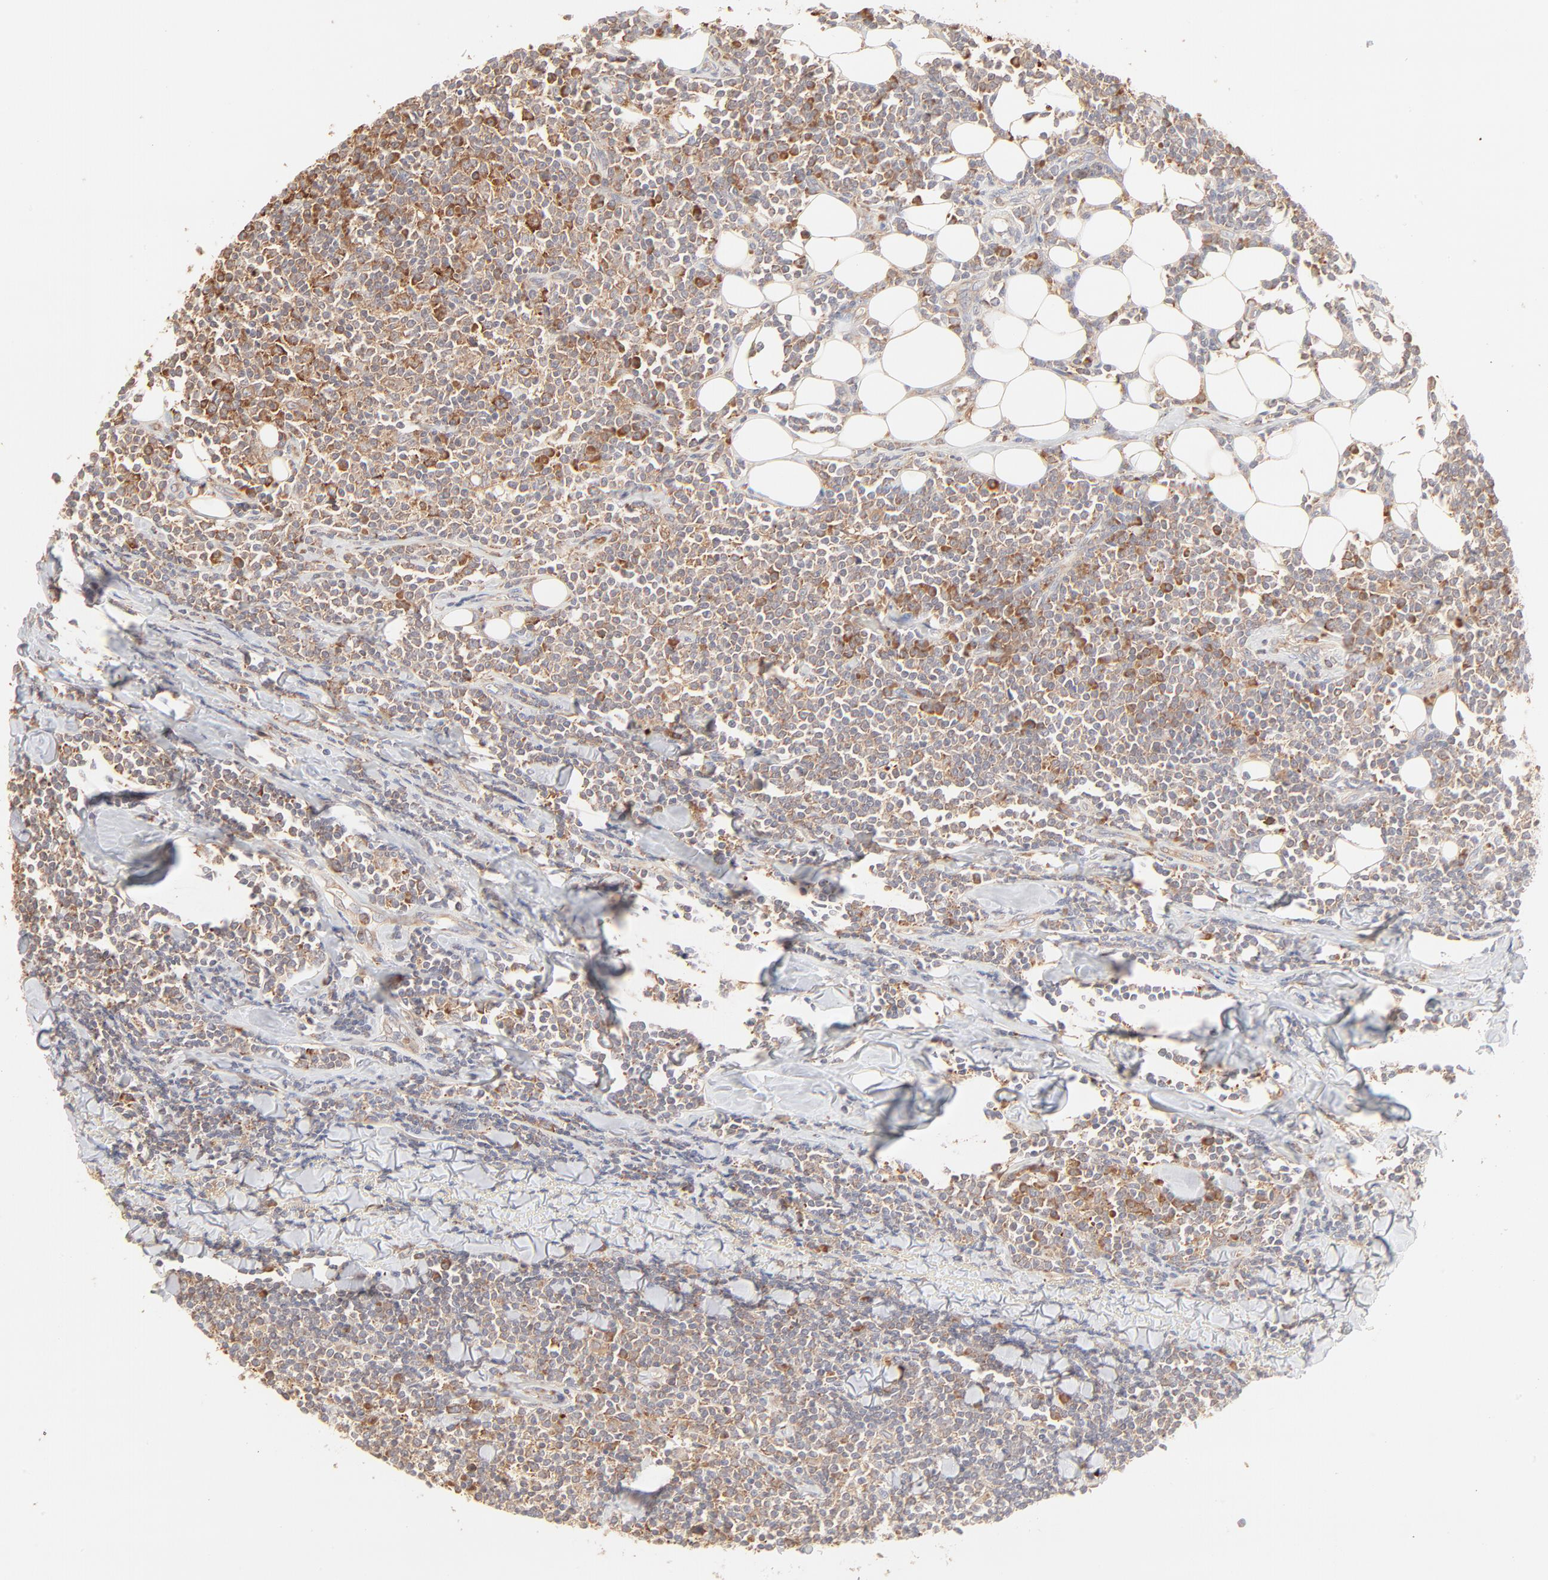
{"staining": {"intensity": "moderate", "quantity": "25%-75%", "location": "cytoplasmic/membranous"}, "tissue": "lymphoma", "cell_type": "Tumor cells", "image_type": "cancer", "snomed": [{"axis": "morphology", "description": "Malignant lymphoma, non-Hodgkin's type, Low grade"}, {"axis": "topography", "description": "Soft tissue"}], "caption": "Immunohistochemical staining of human lymphoma reveals moderate cytoplasmic/membranous protein staining in about 25%-75% of tumor cells. The staining was performed using DAB (3,3'-diaminobenzidine) to visualize the protein expression in brown, while the nuclei were stained in blue with hematoxylin (Magnification: 20x).", "gene": "RPS20", "patient": {"sex": "male", "age": 92}}